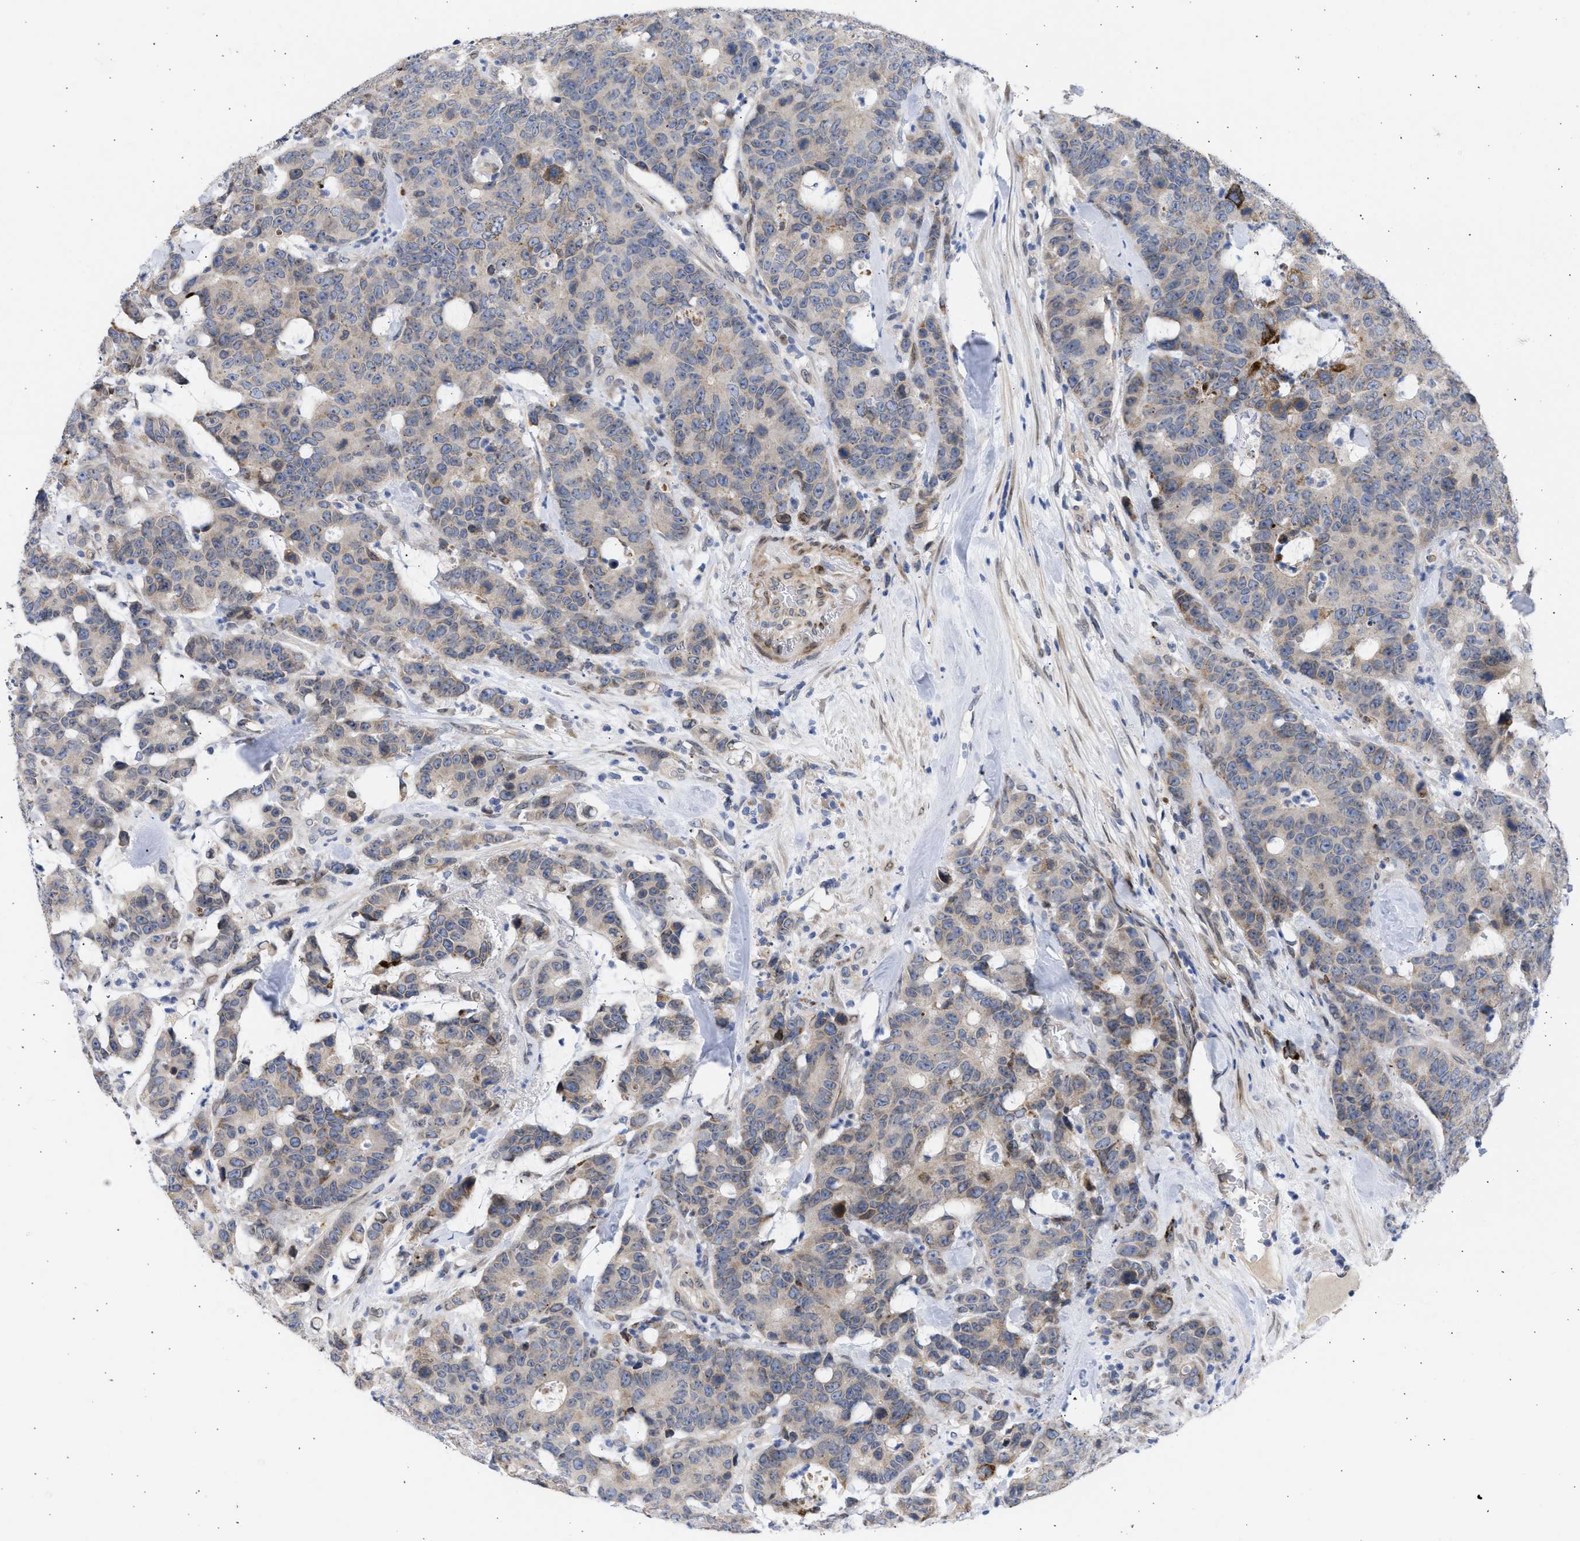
{"staining": {"intensity": "moderate", "quantity": "<25%", "location": "cytoplasmic/membranous"}, "tissue": "colorectal cancer", "cell_type": "Tumor cells", "image_type": "cancer", "snomed": [{"axis": "morphology", "description": "Adenocarcinoma, NOS"}, {"axis": "topography", "description": "Colon"}], "caption": "DAB (3,3'-diaminobenzidine) immunohistochemical staining of human colorectal cancer (adenocarcinoma) shows moderate cytoplasmic/membranous protein expression in about <25% of tumor cells. The protein of interest is stained brown, and the nuclei are stained in blue (DAB IHC with brightfield microscopy, high magnification).", "gene": "NUP35", "patient": {"sex": "female", "age": 86}}